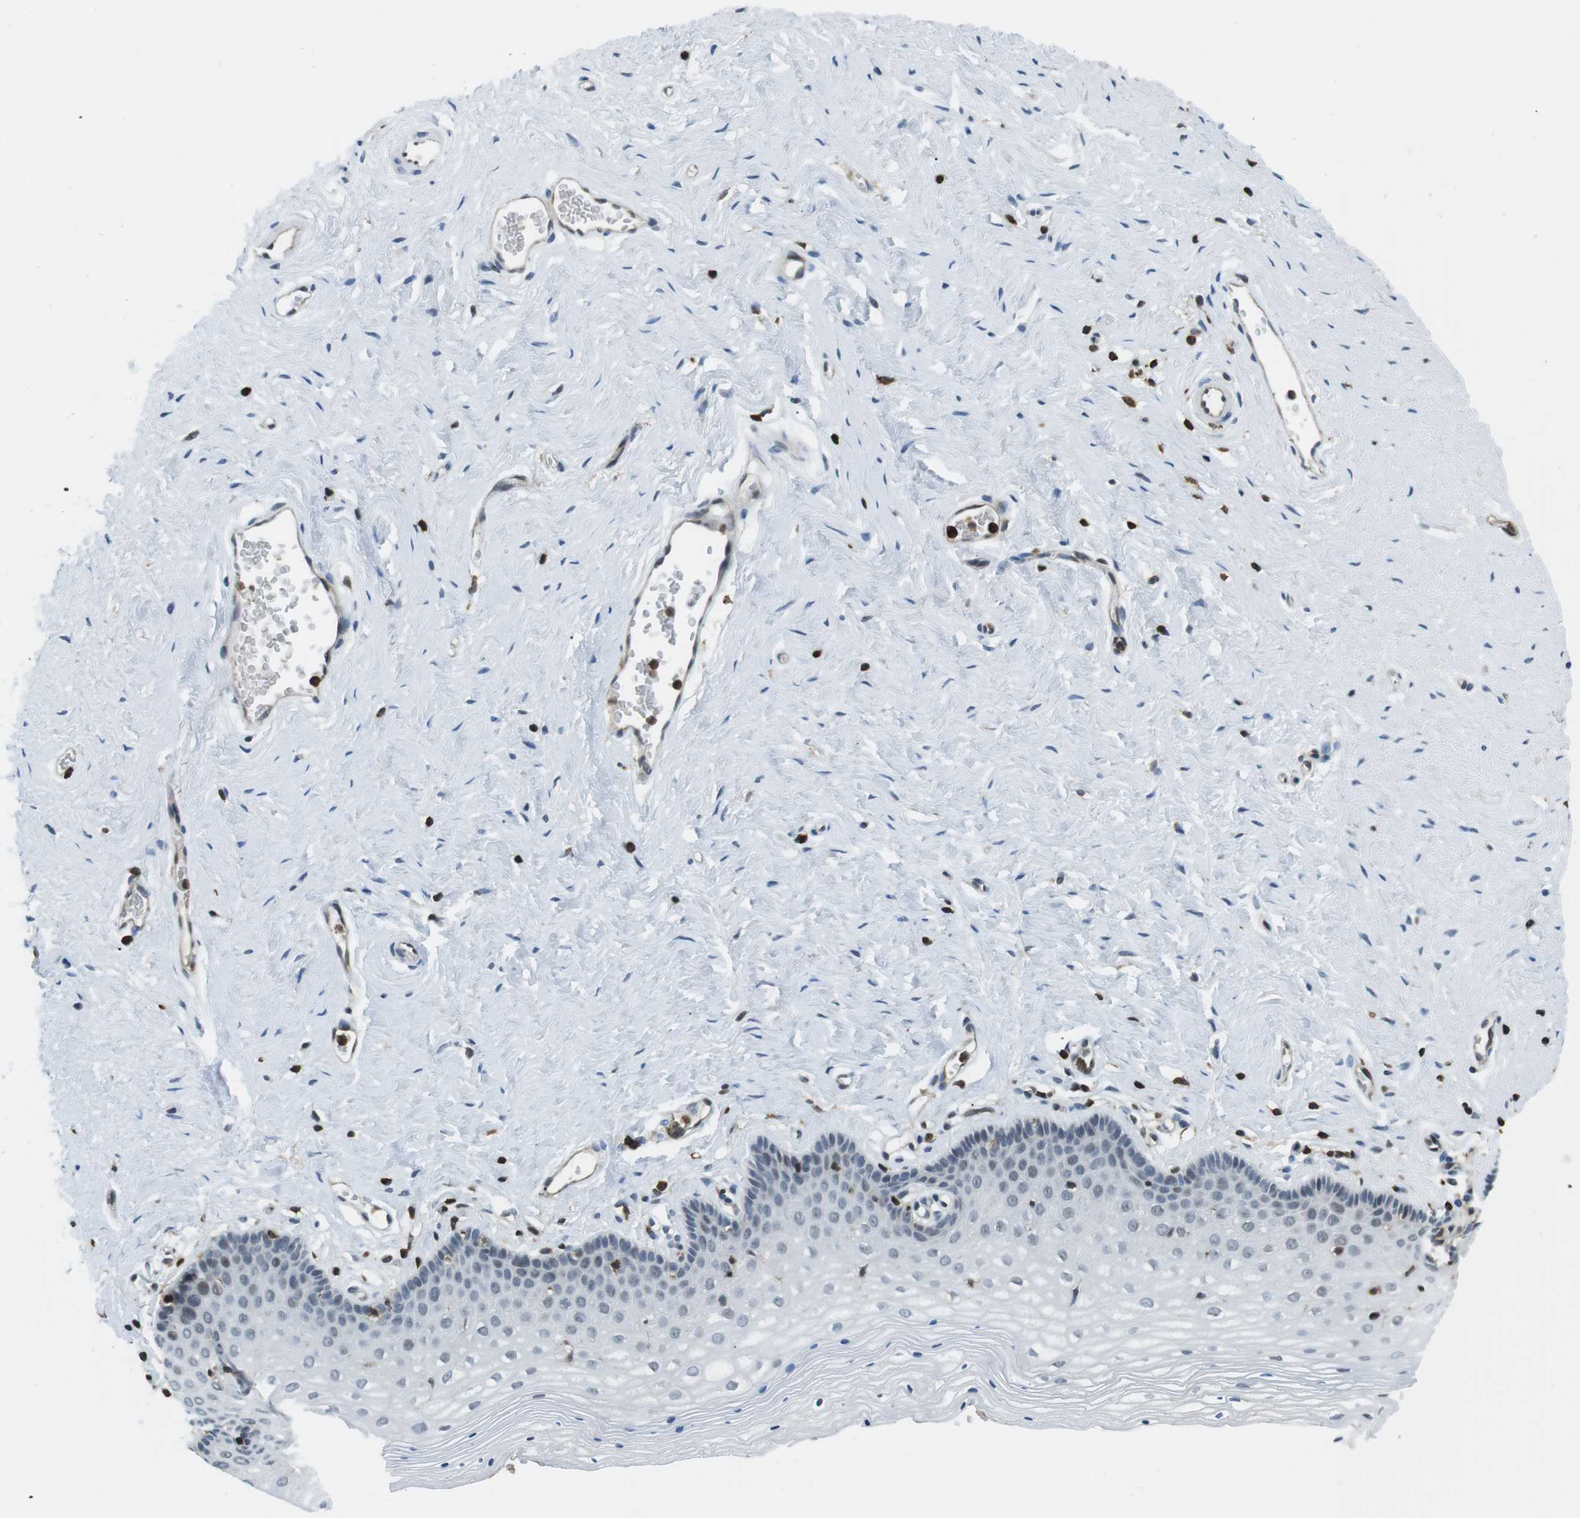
{"staining": {"intensity": "negative", "quantity": "none", "location": "none"}, "tissue": "vagina", "cell_type": "Squamous epithelial cells", "image_type": "normal", "snomed": [{"axis": "morphology", "description": "Normal tissue, NOS"}, {"axis": "topography", "description": "Vagina"}], "caption": "There is no significant expression in squamous epithelial cells of vagina. (IHC, brightfield microscopy, high magnification).", "gene": "STK10", "patient": {"sex": "female", "age": 32}}